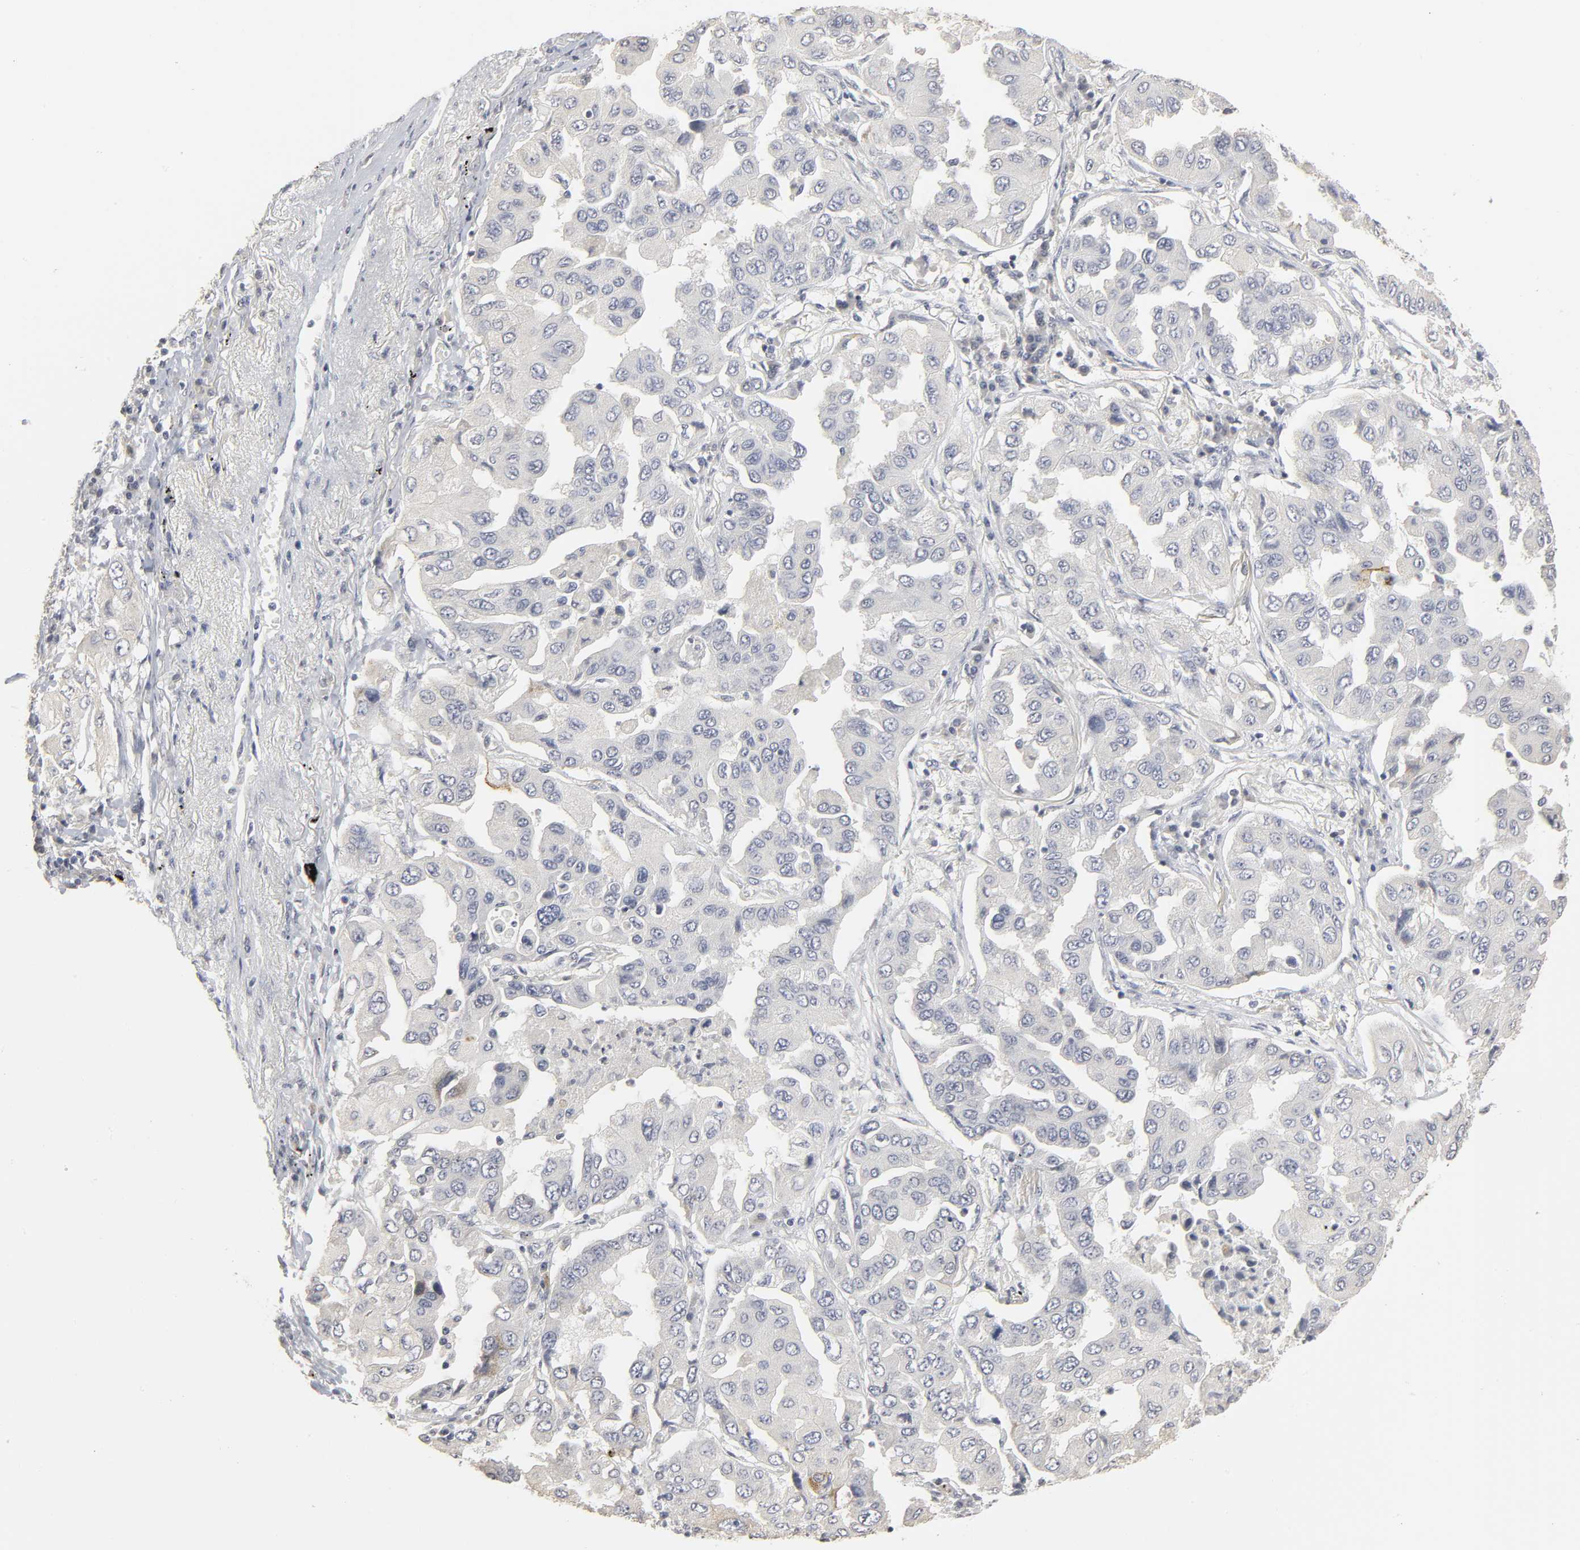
{"staining": {"intensity": "moderate", "quantity": "<25%", "location": "cytoplasmic/membranous"}, "tissue": "lung cancer", "cell_type": "Tumor cells", "image_type": "cancer", "snomed": [{"axis": "morphology", "description": "Adenocarcinoma, NOS"}, {"axis": "topography", "description": "Lung"}], "caption": "A brown stain shows moderate cytoplasmic/membranous expression of a protein in human adenocarcinoma (lung) tumor cells.", "gene": "TCAP", "patient": {"sex": "female", "age": 65}}